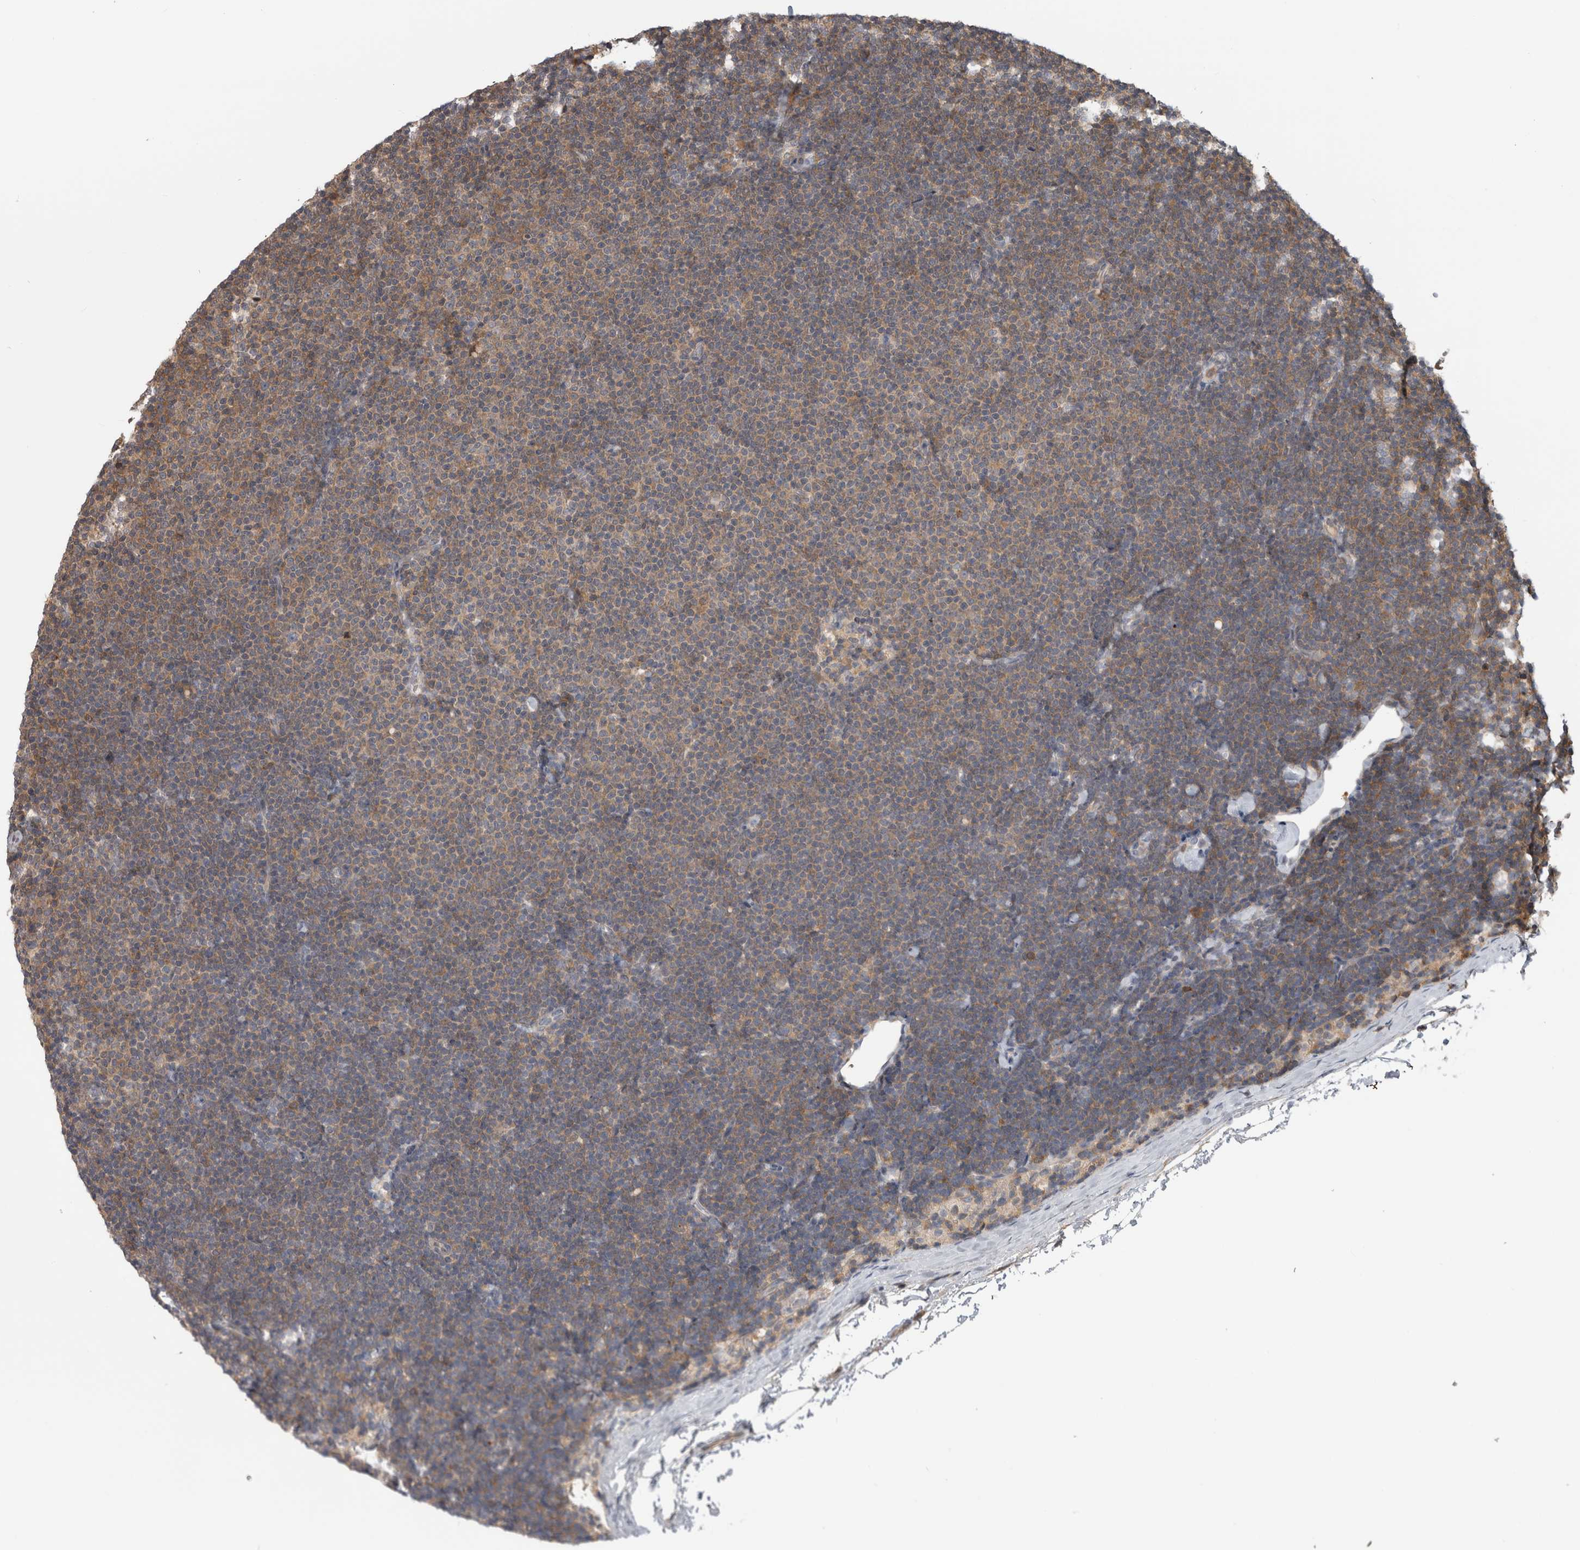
{"staining": {"intensity": "moderate", "quantity": "25%-75%", "location": "cytoplasmic/membranous"}, "tissue": "lymphoma", "cell_type": "Tumor cells", "image_type": "cancer", "snomed": [{"axis": "morphology", "description": "Malignant lymphoma, non-Hodgkin's type, Low grade"}, {"axis": "topography", "description": "Lymph node"}], "caption": "Protein staining of malignant lymphoma, non-Hodgkin's type (low-grade) tissue displays moderate cytoplasmic/membranous staining in approximately 25%-75% of tumor cells. (Stains: DAB (3,3'-diaminobenzidine) in brown, nuclei in blue, Microscopy: brightfield microscopy at high magnification).", "gene": "USH1G", "patient": {"sex": "female", "age": 53}}